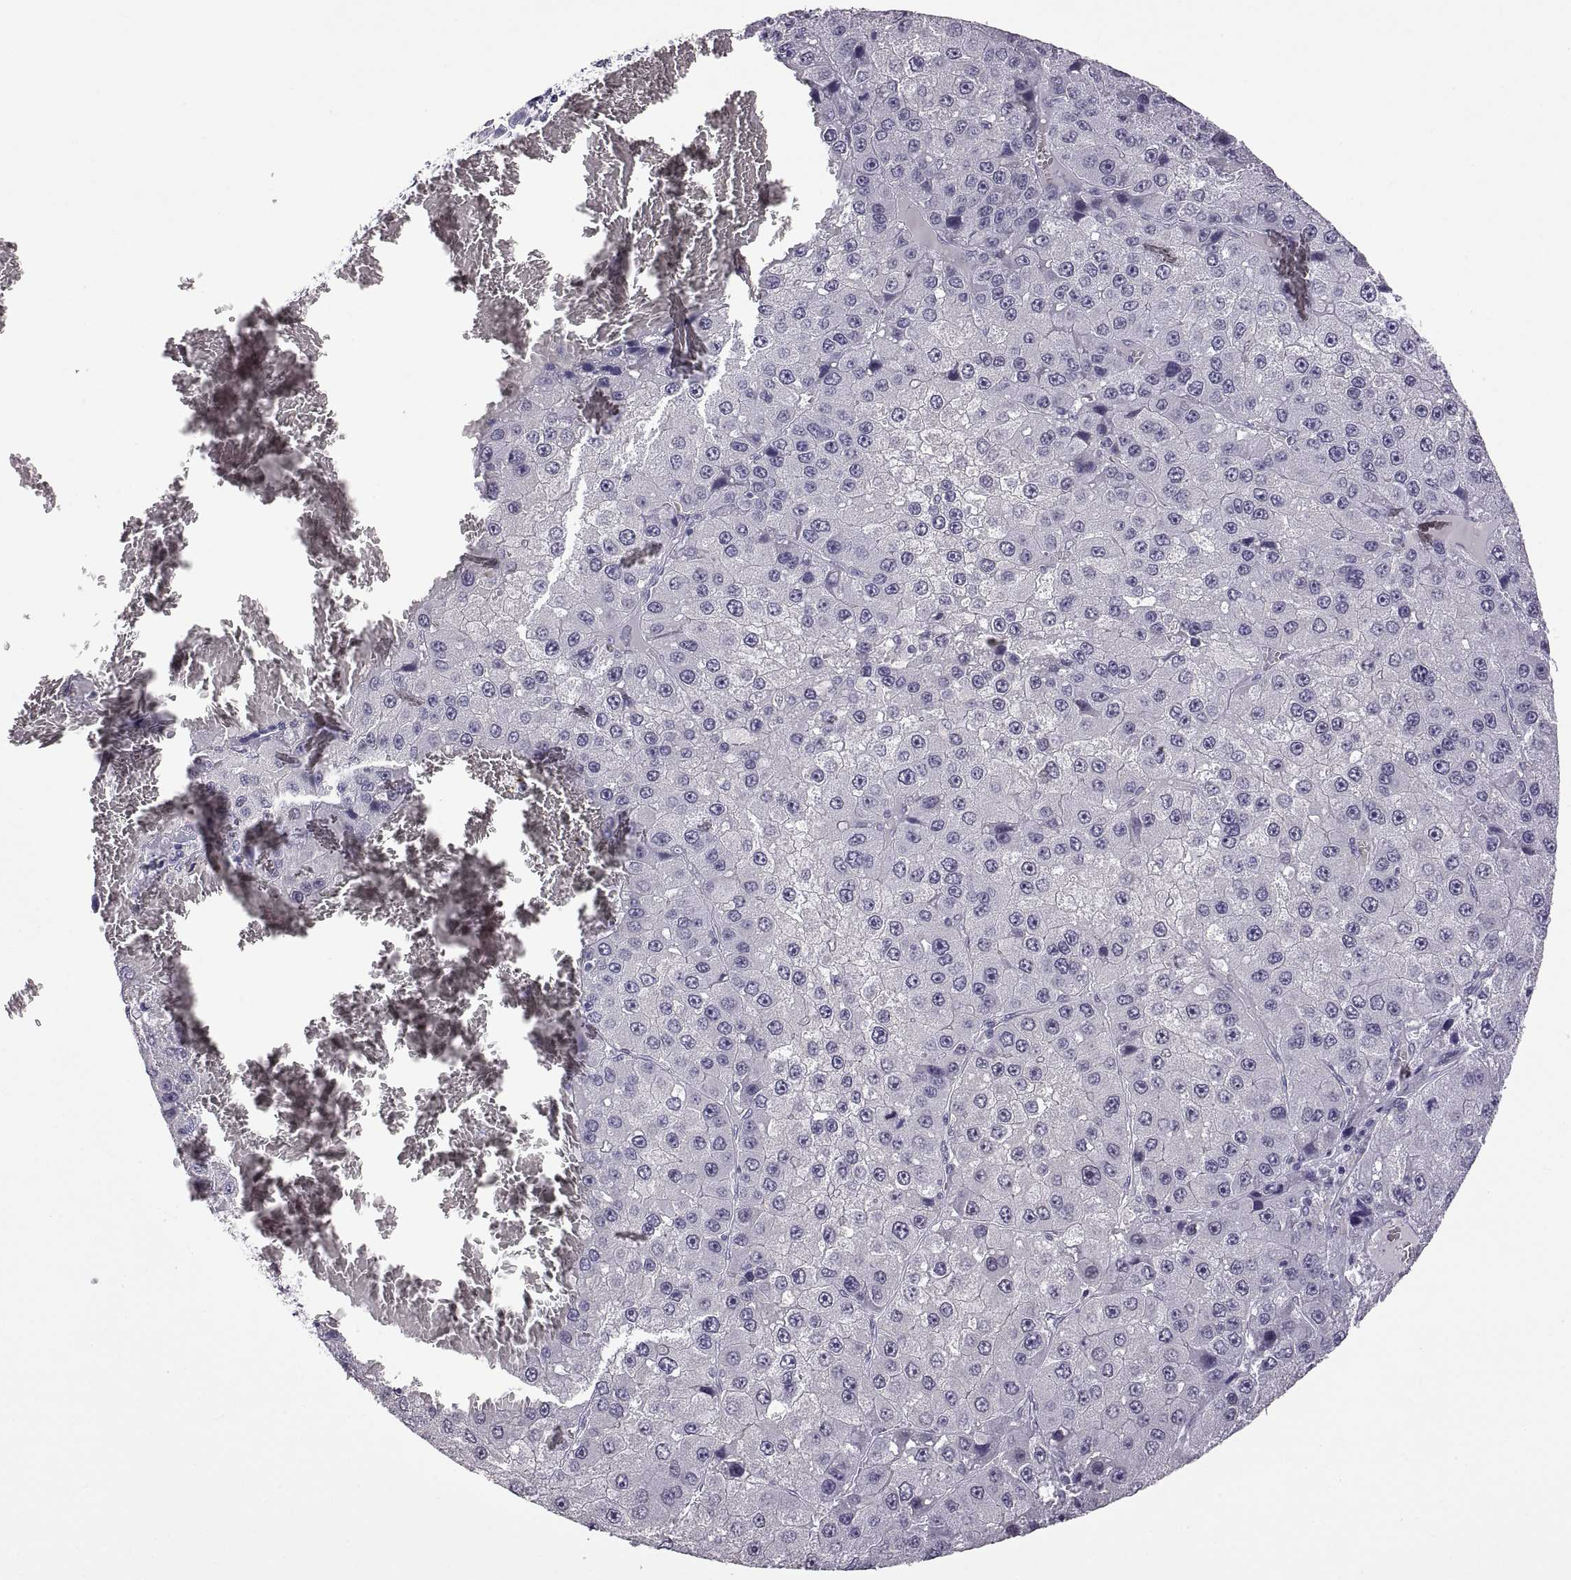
{"staining": {"intensity": "negative", "quantity": "none", "location": "none"}, "tissue": "liver cancer", "cell_type": "Tumor cells", "image_type": "cancer", "snomed": [{"axis": "morphology", "description": "Carcinoma, Hepatocellular, NOS"}, {"axis": "topography", "description": "Liver"}], "caption": "DAB (3,3'-diaminobenzidine) immunohistochemical staining of liver cancer shows no significant positivity in tumor cells. Nuclei are stained in blue.", "gene": "RDM1", "patient": {"sex": "female", "age": 73}}